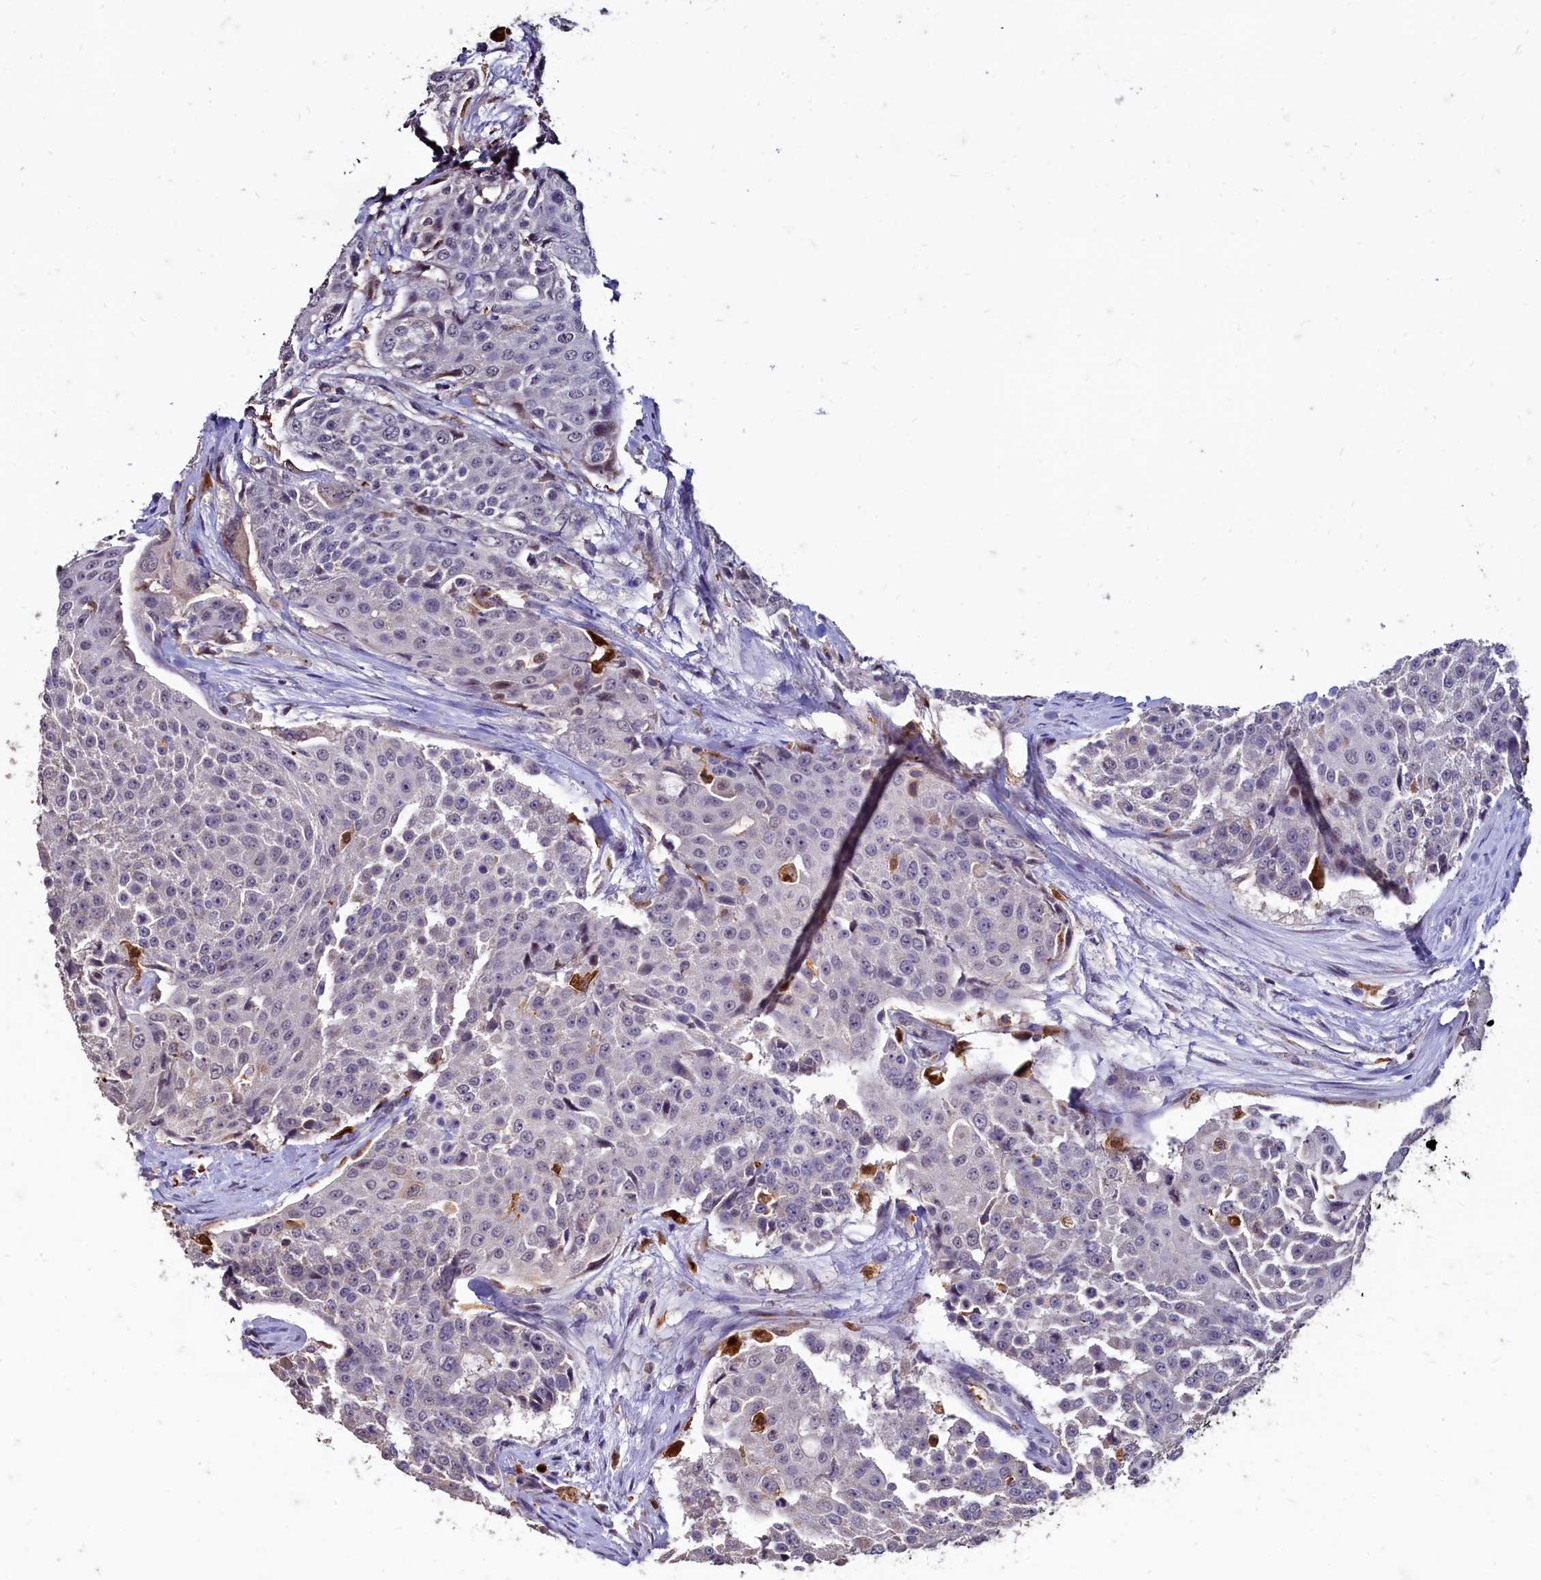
{"staining": {"intensity": "negative", "quantity": "none", "location": "none"}, "tissue": "urothelial cancer", "cell_type": "Tumor cells", "image_type": "cancer", "snomed": [{"axis": "morphology", "description": "Urothelial carcinoma, High grade"}, {"axis": "topography", "description": "Urinary bladder"}], "caption": "Tumor cells show no significant protein expression in urothelial carcinoma (high-grade).", "gene": "CSTPP1", "patient": {"sex": "female", "age": 63}}